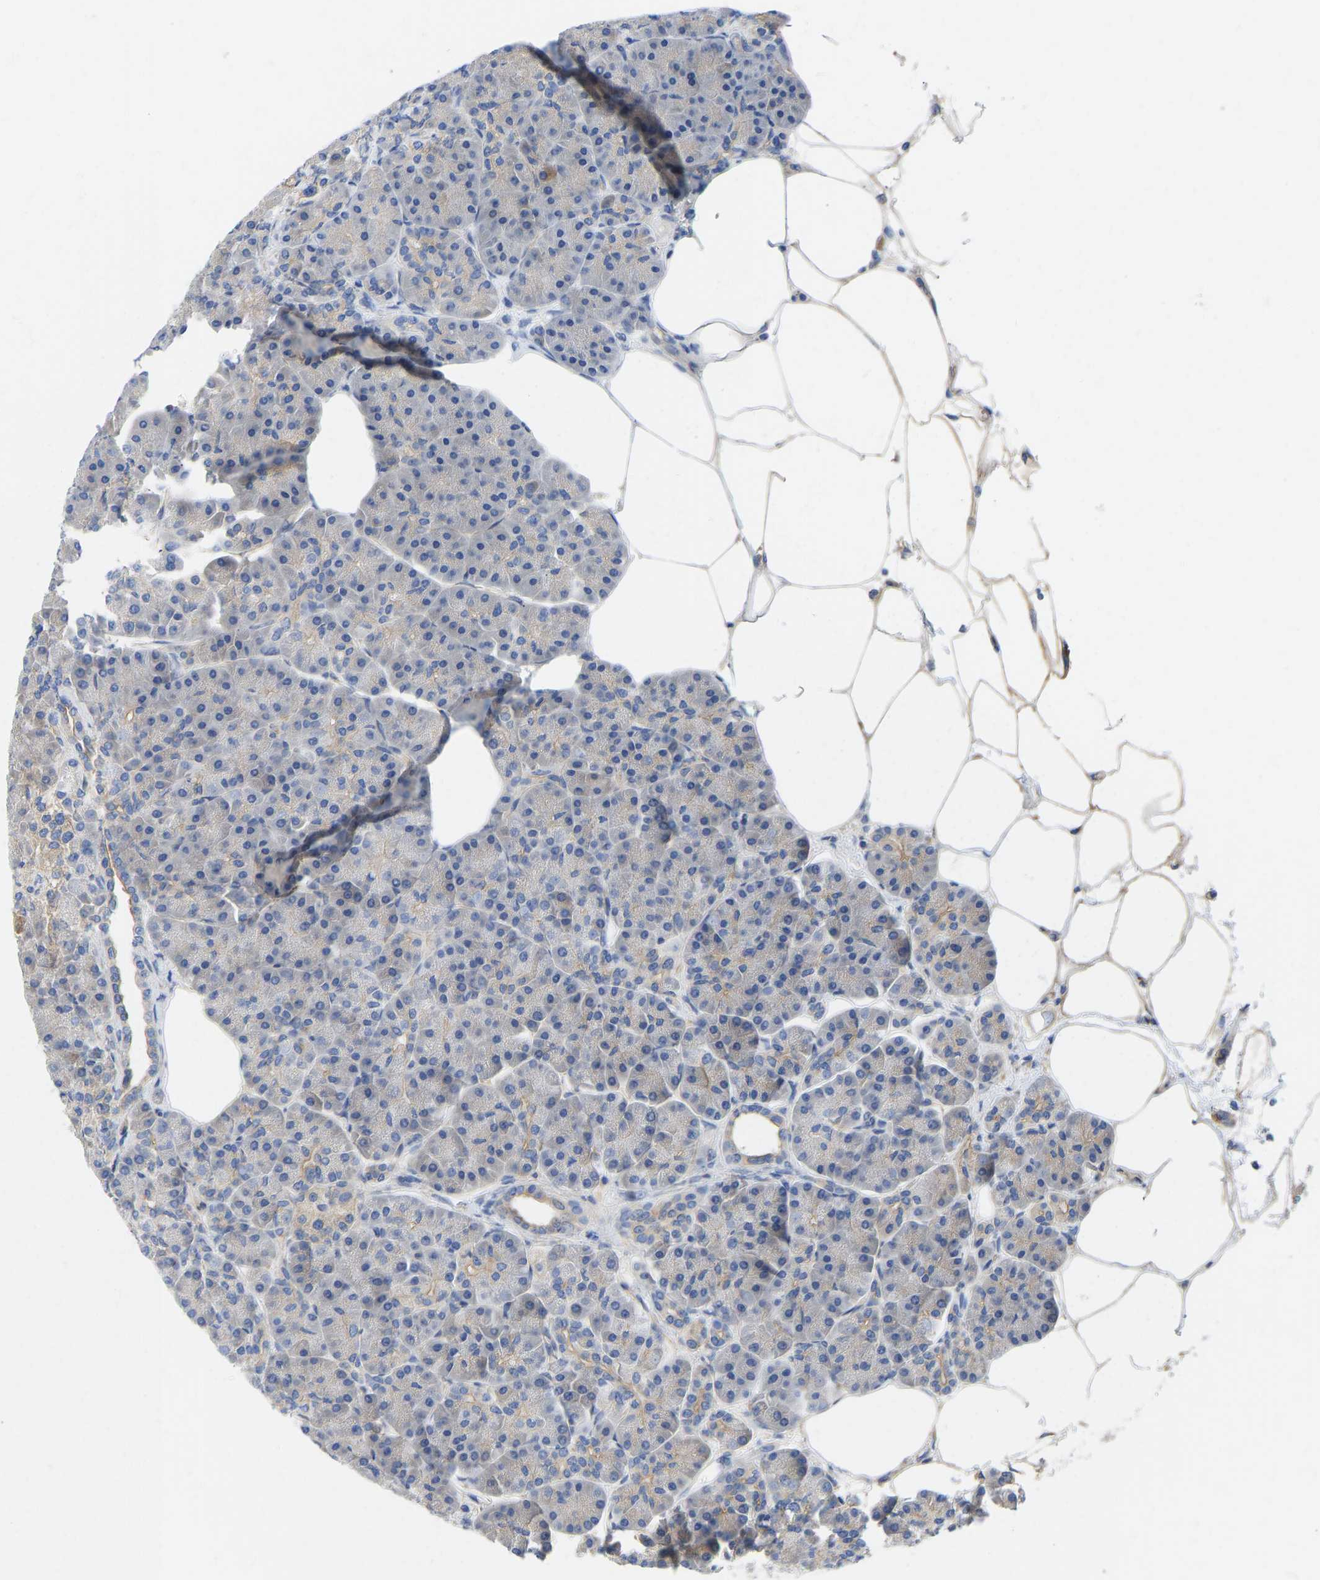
{"staining": {"intensity": "moderate", "quantity": "<25%", "location": "cytoplasmic/membranous"}, "tissue": "pancreas", "cell_type": "Exocrine glandular cells", "image_type": "normal", "snomed": [{"axis": "morphology", "description": "Normal tissue, NOS"}, {"axis": "topography", "description": "Pancreas"}], "caption": "High-magnification brightfield microscopy of normal pancreas stained with DAB (3,3'-diaminobenzidine) (brown) and counterstained with hematoxylin (blue). exocrine glandular cells exhibit moderate cytoplasmic/membranous positivity is identified in about<25% of cells.", "gene": "CHAD", "patient": {"sex": "female", "age": 70}}